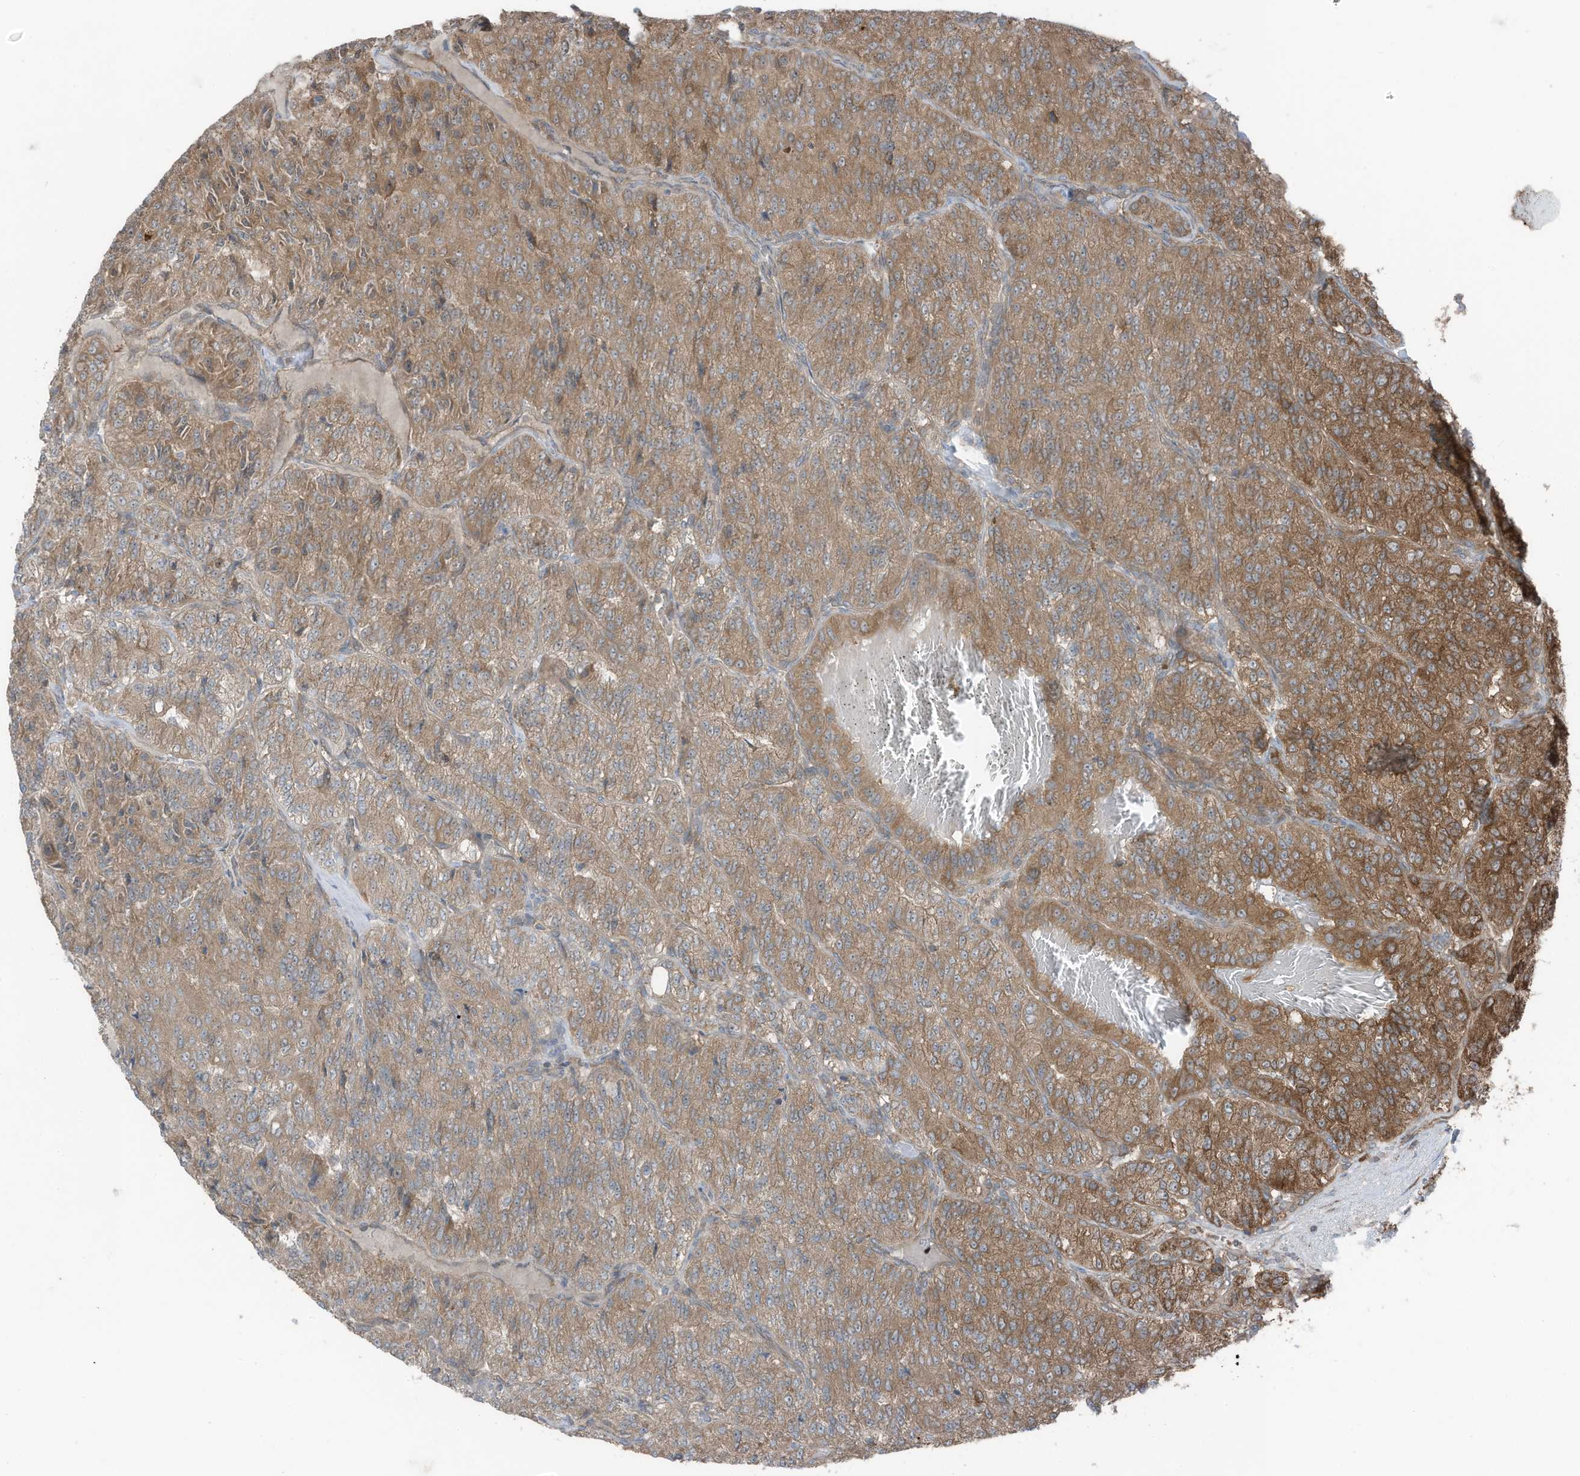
{"staining": {"intensity": "moderate", "quantity": ">75%", "location": "cytoplasmic/membranous"}, "tissue": "renal cancer", "cell_type": "Tumor cells", "image_type": "cancer", "snomed": [{"axis": "morphology", "description": "Adenocarcinoma, NOS"}, {"axis": "topography", "description": "Kidney"}], "caption": "Renal adenocarcinoma was stained to show a protein in brown. There is medium levels of moderate cytoplasmic/membranous staining in about >75% of tumor cells. (Brightfield microscopy of DAB IHC at high magnification).", "gene": "TXNDC9", "patient": {"sex": "female", "age": 63}}